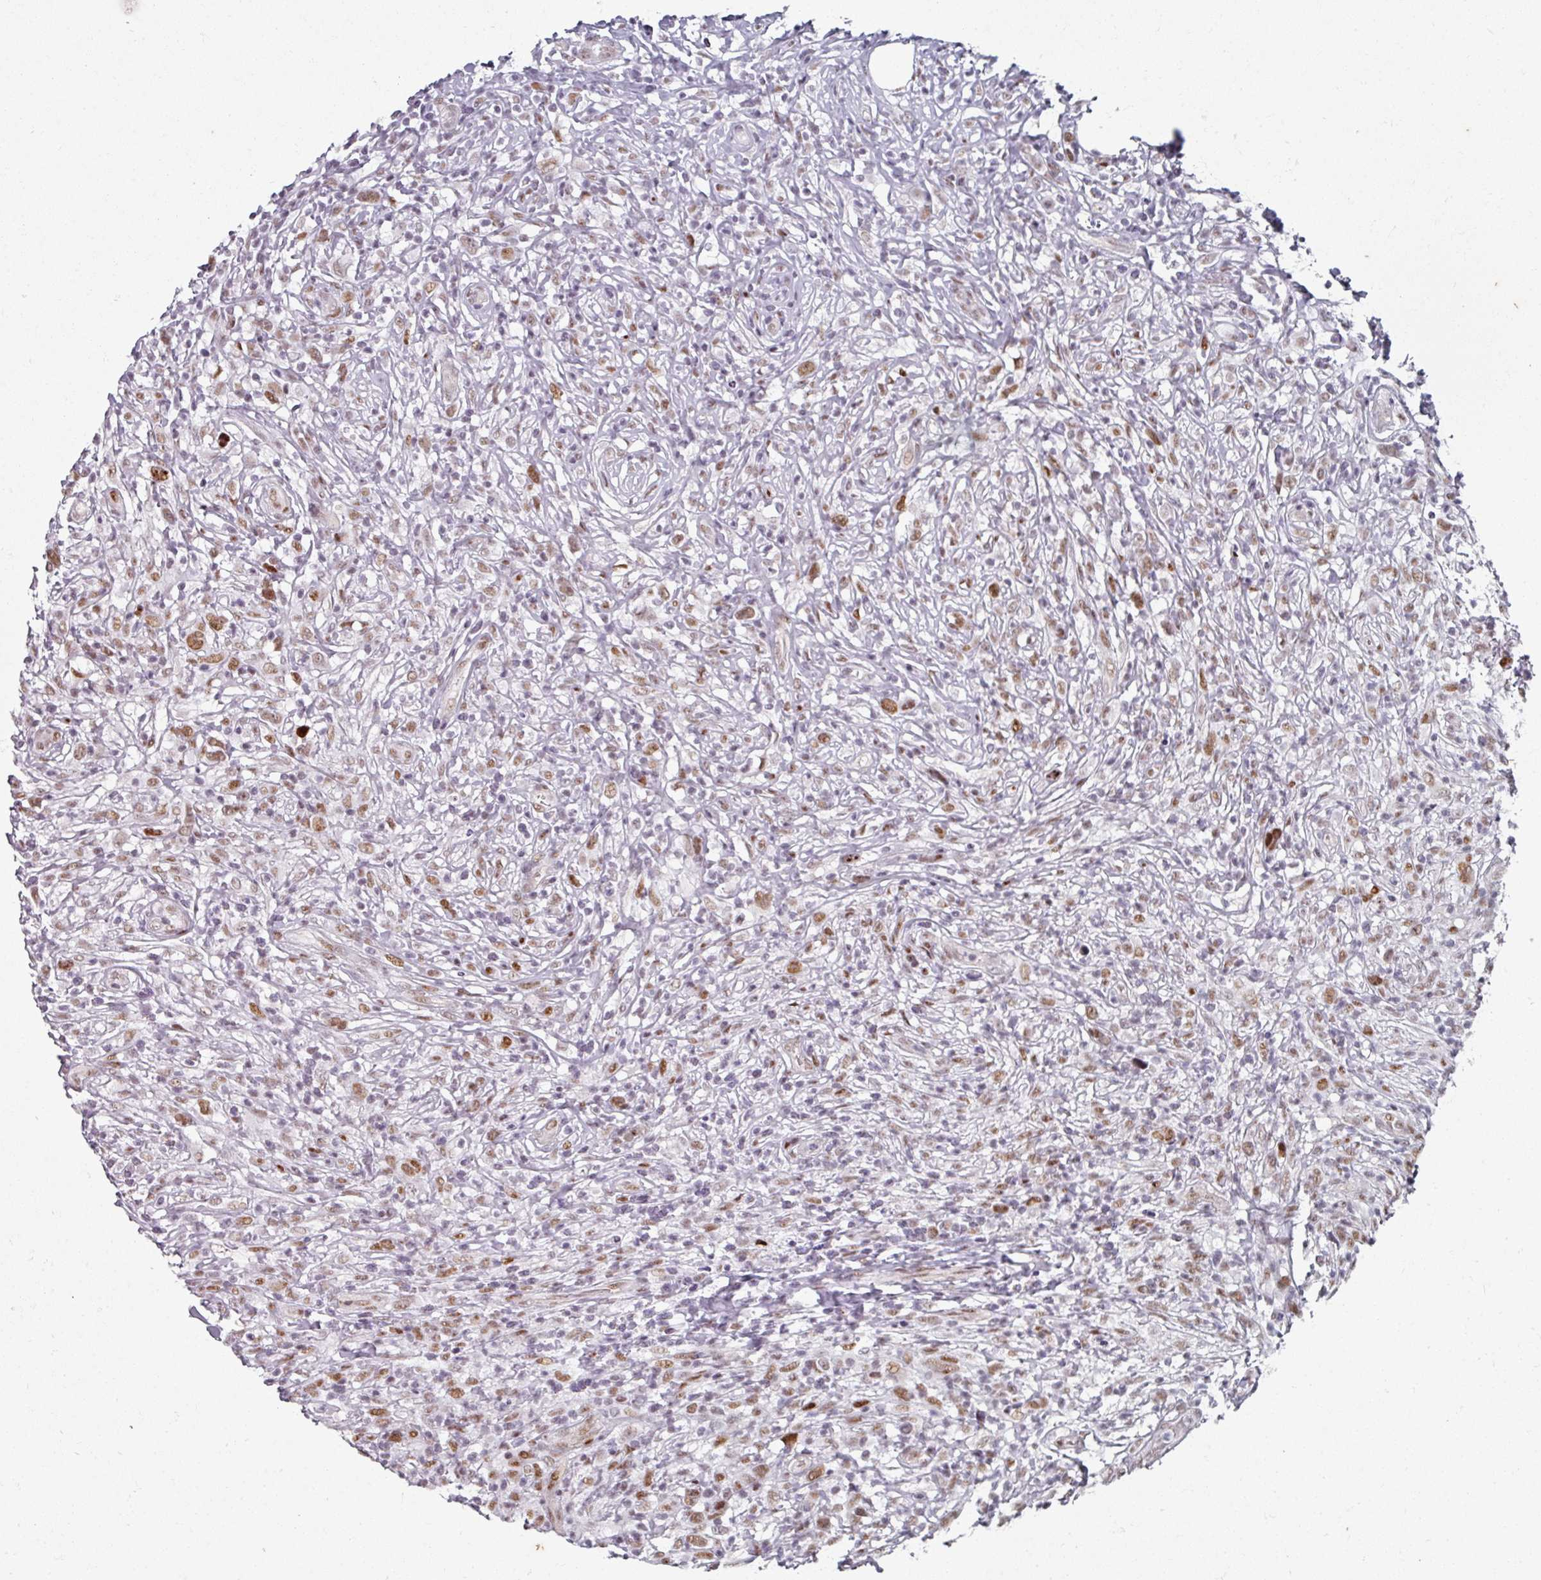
{"staining": {"intensity": "moderate", "quantity": ">75%", "location": "nuclear"}, "tissue": "lymphoma", "cell_type": "Tumor cells", "image_type": "cancer", "snomed": [{"axis": "morphology", "description": "Hodgkin's disease, NOS"}, {"axis": "topography", "description": "No Tissue"}], "caption": "High-power microscopy captured an immunohistochemistry (IHC) image of lymphoma, revealing moderate nuclear expression in about >75% of tumor cells.", "gene": "SF3B5", "patient": {"sex": "female", "age": 21}}